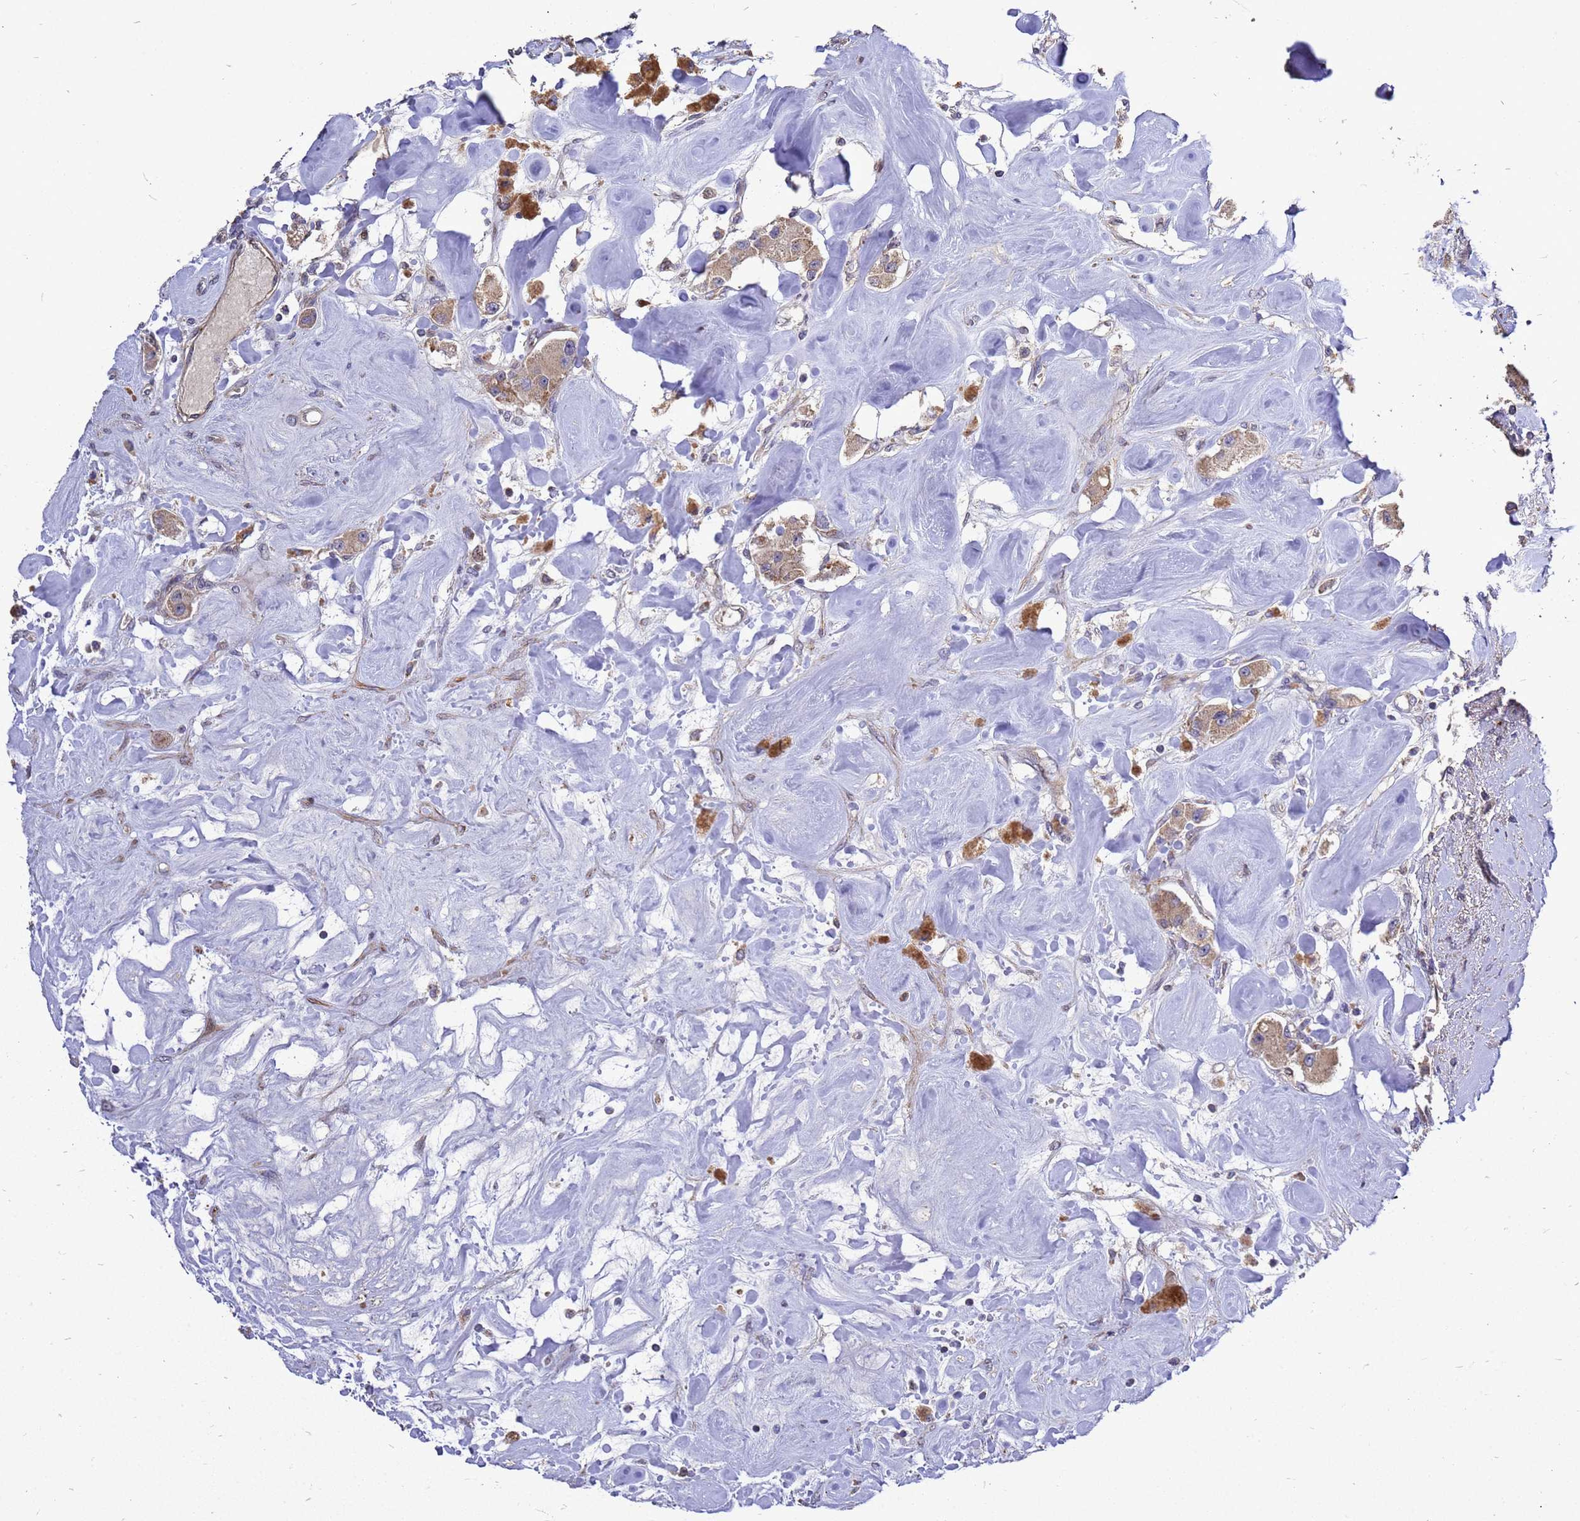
{"staining": {"intensity": "moderate", "quantity": ">75%", "location": "cytoplasmic/membranous"}, "tissue": "carcinoid", "cell_type": "Tumor cells", "image_type": "cancer", "snomed": [{"axis": "morphology", "description": "Carcinoid, malignant, NOS"}, {"axis": "topography", "description": "Pancreas"}], "caption": "IHC histopathology image of carcinoid (malignant) stained for a protein (brown), which shows medium levels of moderate cytoplasmic/membranous staining in about >75% of tumor cells.", "gene": "RSPRY1", "patient": {"sex": "male", "age": 41}}